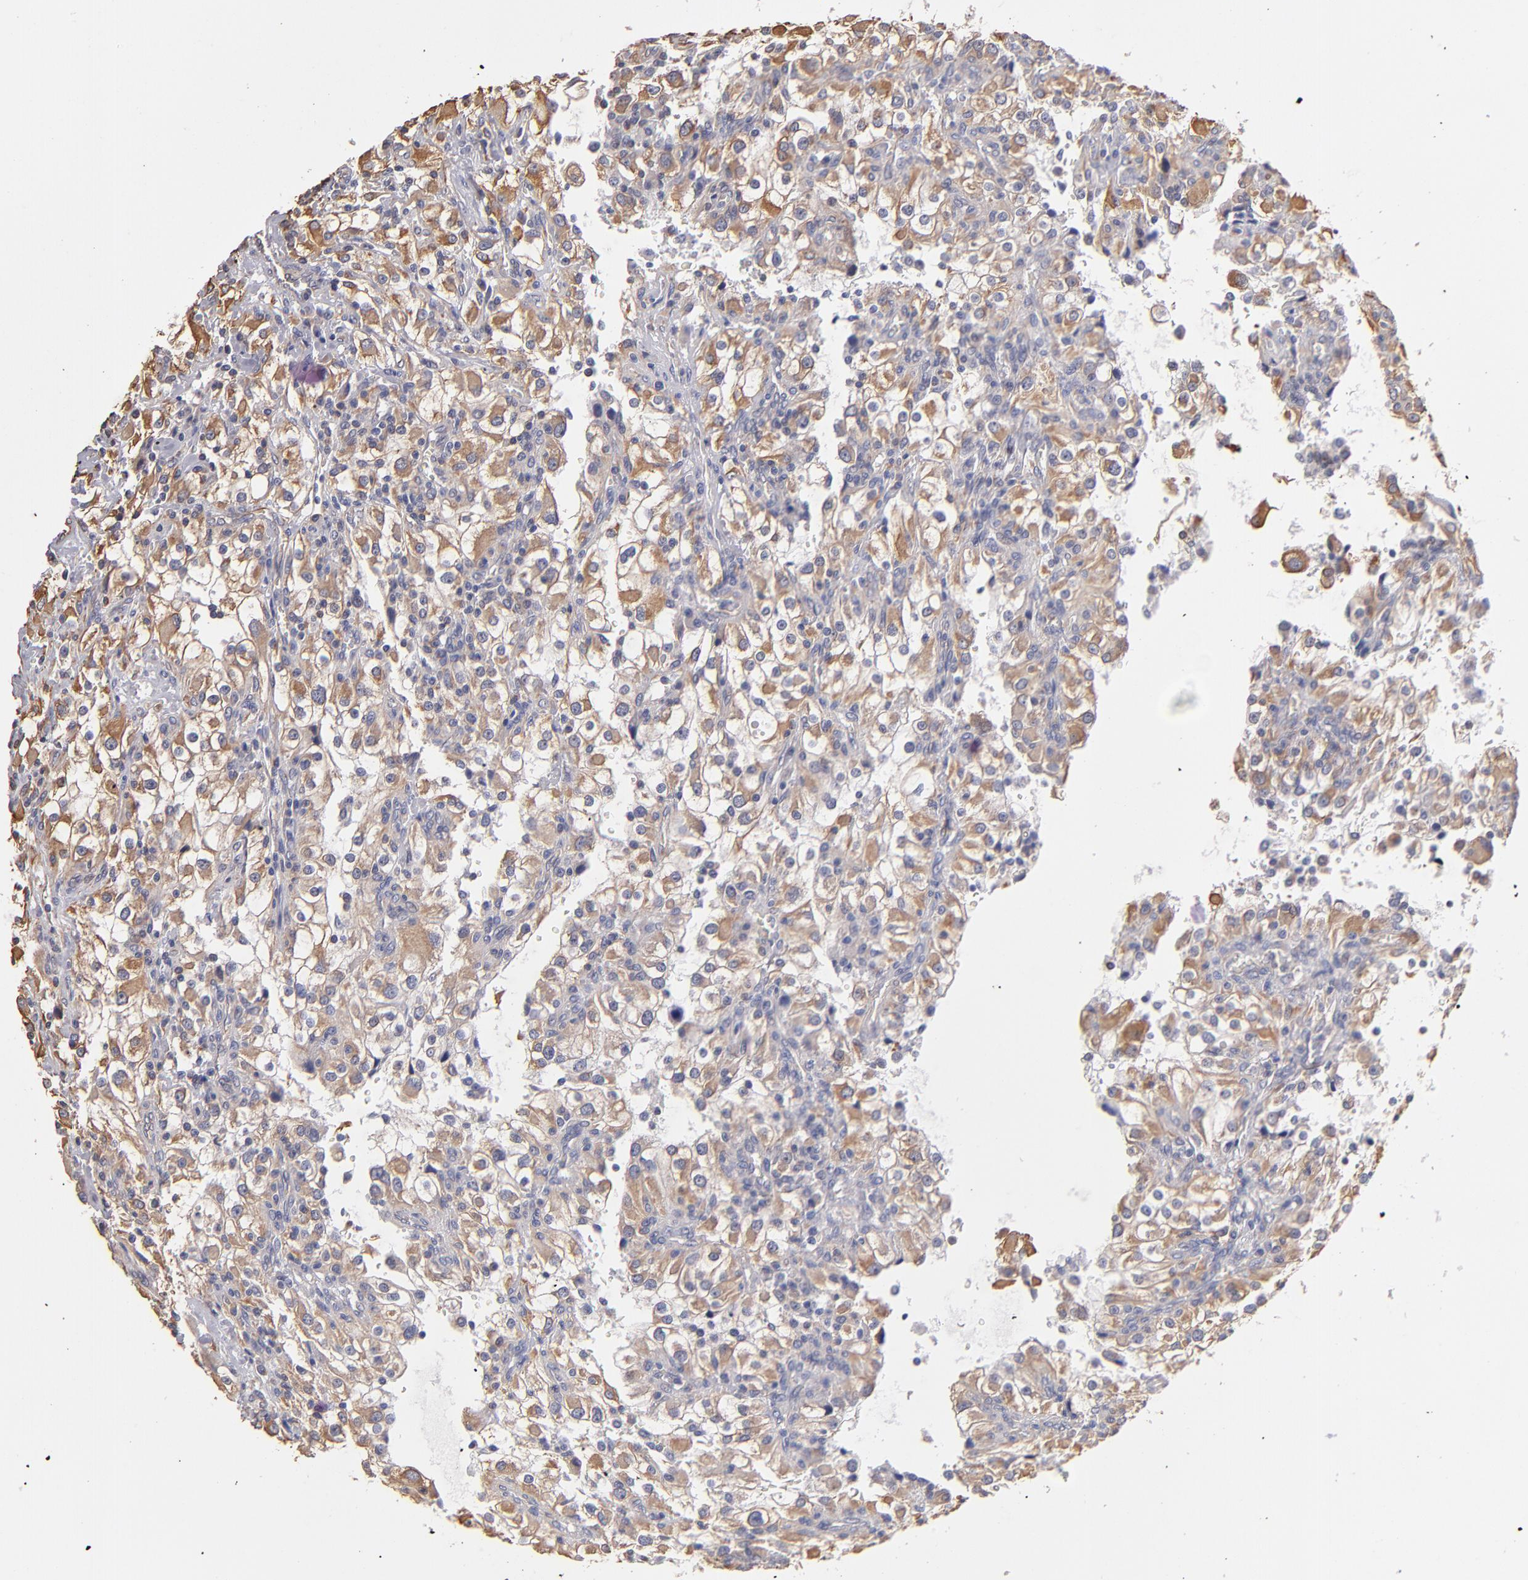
{"staining": {"intensity": "moderate", "quantity": ">75%", "location": "cytoplasmic/membranous"}, "tissue": "renal cancer", "cell_type": "Tumor cells", "image_type": "cancer", "snomed": [{"axis": "morphology", "description": "Adenocarcinoma, NOS"}, {"axis": "topography", "description": "Kidney"}], "caption": "A micrograph of renal cancer (adenocarcinoma) stained for a protein shows moderate cytoplasmic/membranous brown staining in tumor cells. (Stains: DAB in brown, nuclei in blue, Microscopy: brightfield microscopy at high magnification).", "gene": "ABCC1", "patient": {"sex": "female", "age": 52}}